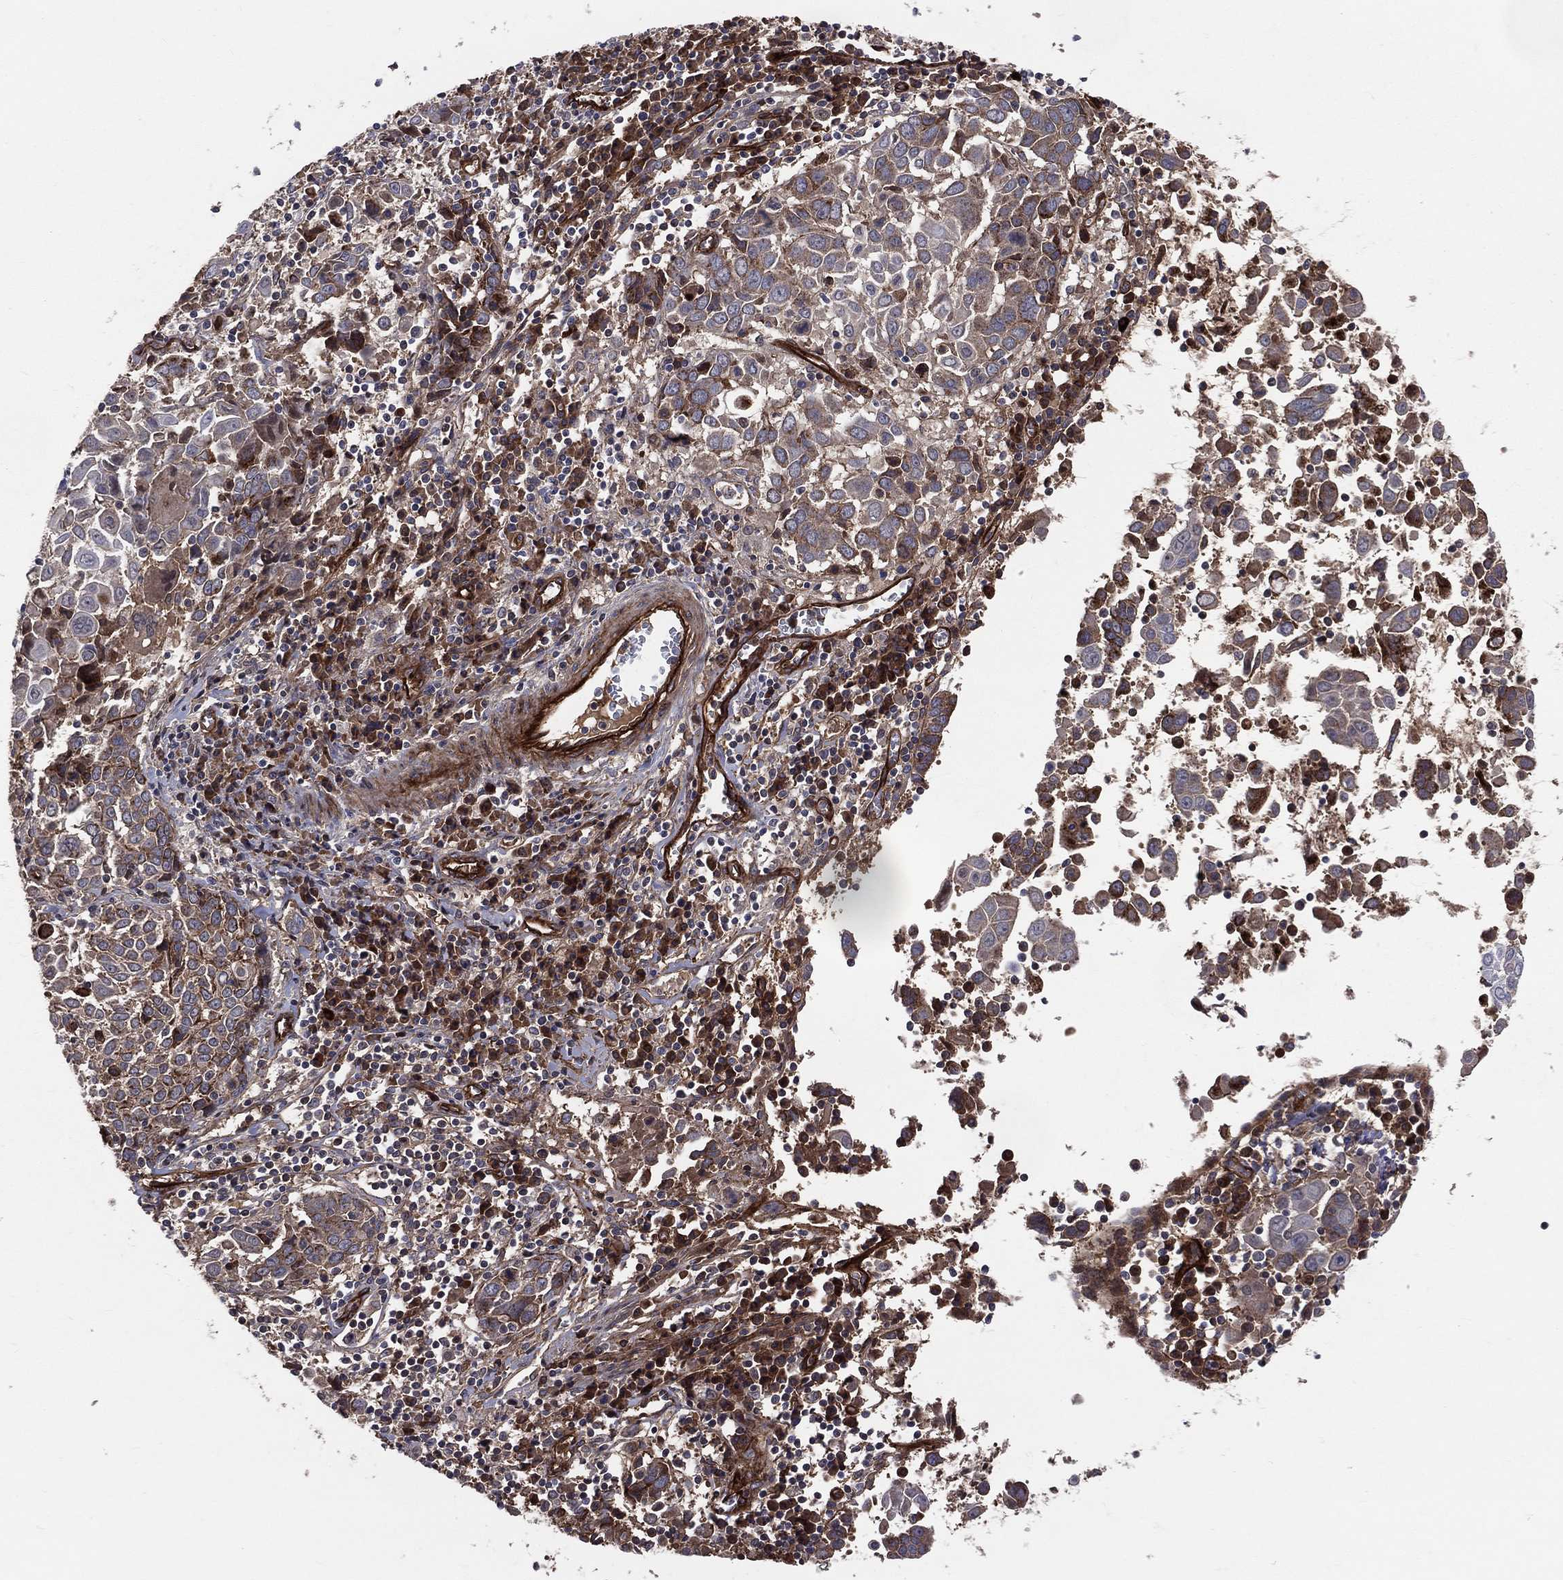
{"staining": {"intensity": "moderate", "quantity": ">75%", "location": "cytoplasmic/membranous"}, "tissue": "lung cancer", "cell_type": "Tumor cells", "image_type": "cancer", "snomed": [{"axis": "morphology", "description": "Squamous cell carcinoma, NOS"}, {"axis": "topography", "description": "Lung"}], "caption": "Immunohistochemistry (DAB) staining of lung cancer reveals moderate cytoplasmic/membranous protein expression in about >75% of tumor cells.", "gene": "ENTPD1", "patient": {"sex": "male", "age": 57}}